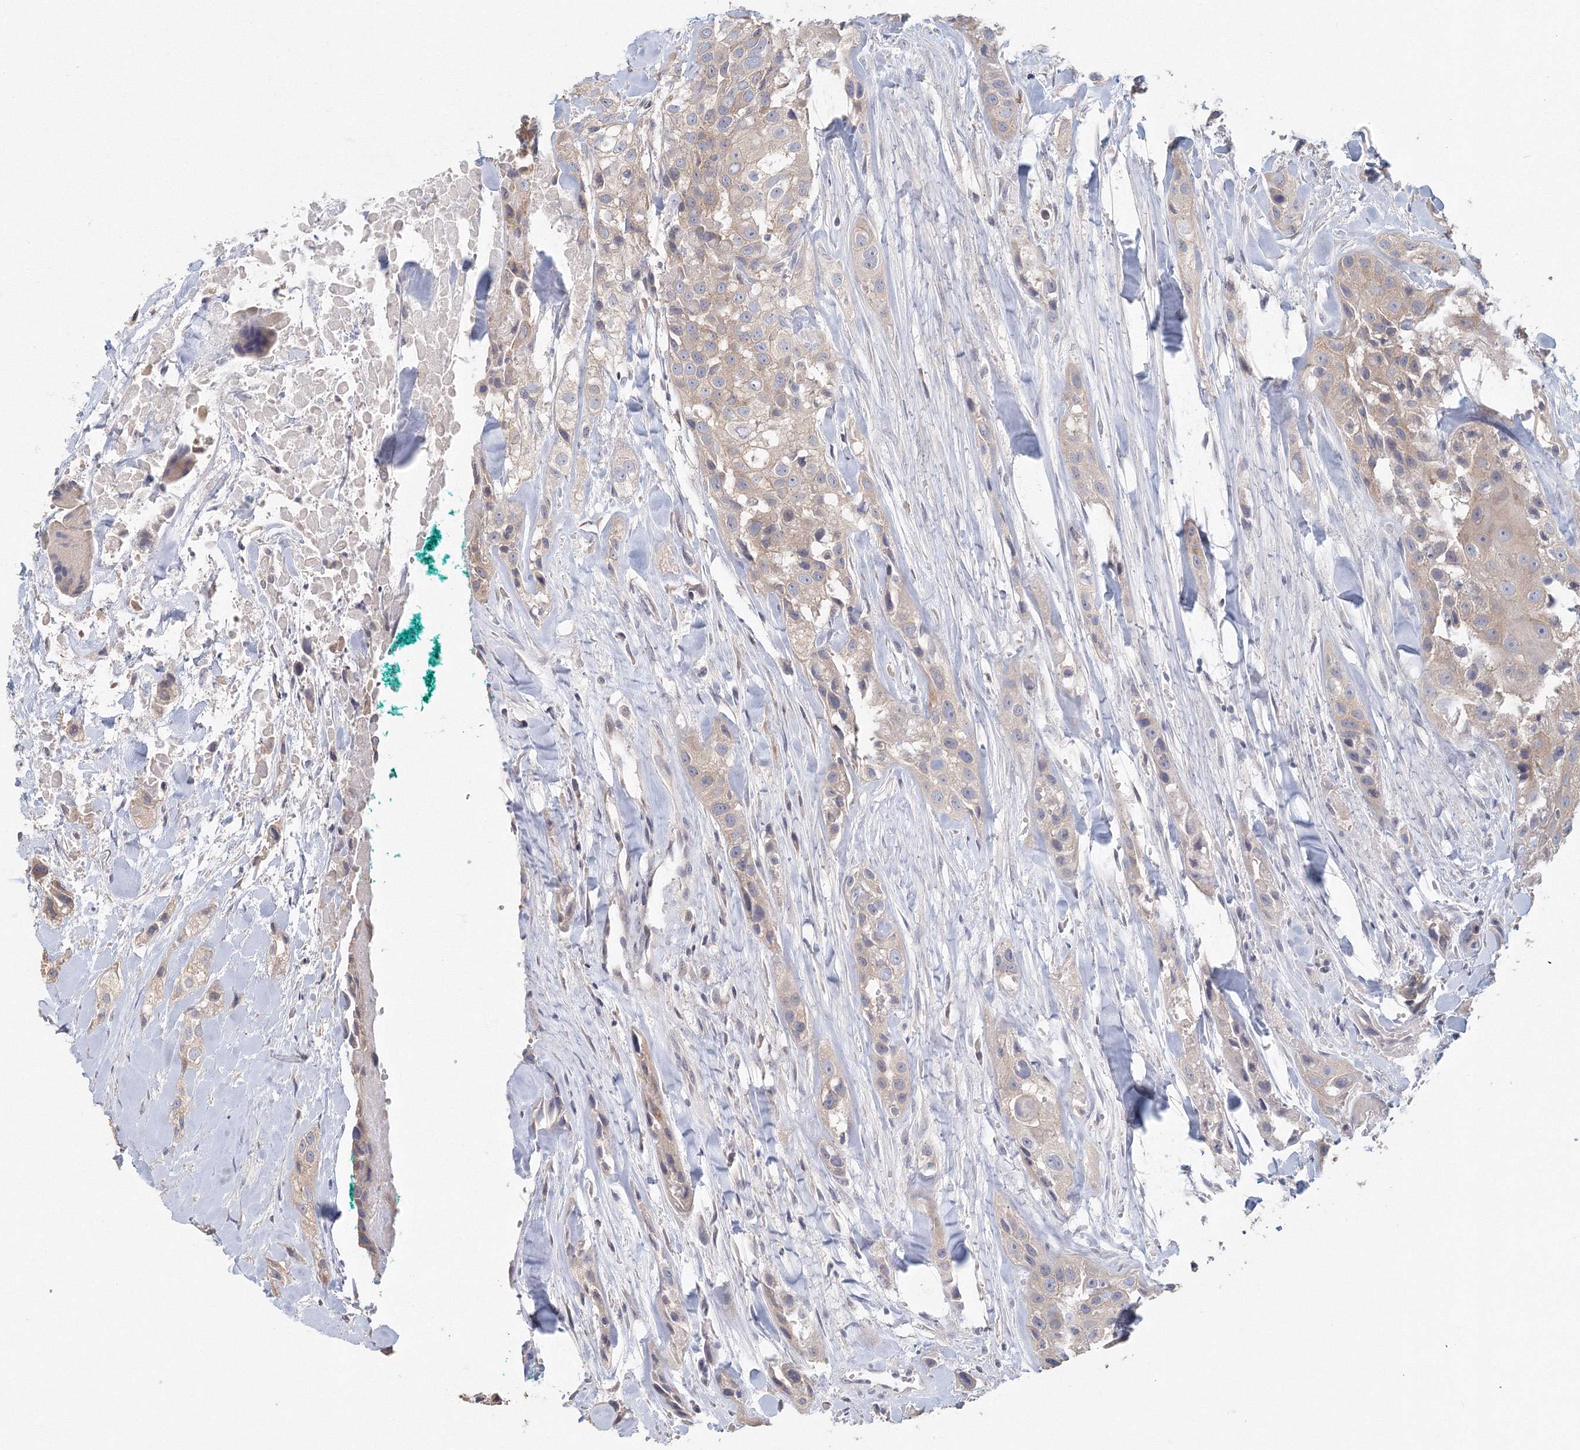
{"staining": {"intensity": "negative", "quantity": "none", "location": "none"}, "tissue": "head and neck cancer", "cell_type": "Tumor cells", "image_type": "cancer", "snomed": [{"axis": "morphology", "description": "Normal tissue, NOS"}, {"axis": "morphology", "description": "Squamous cell carcinoma, NOS"}, {"axis": "topography", "description": "Skeletal muscle"}, {"axis": "topography", "description": "Head-Neck"}], "caption": "High power microscopy histopathology image of an IHC micrograph of head and neck cancer, revealing no significant positivity in tumor cells.", "gene": "TACC2", "patient": {"sex": "male", "age": 51}}